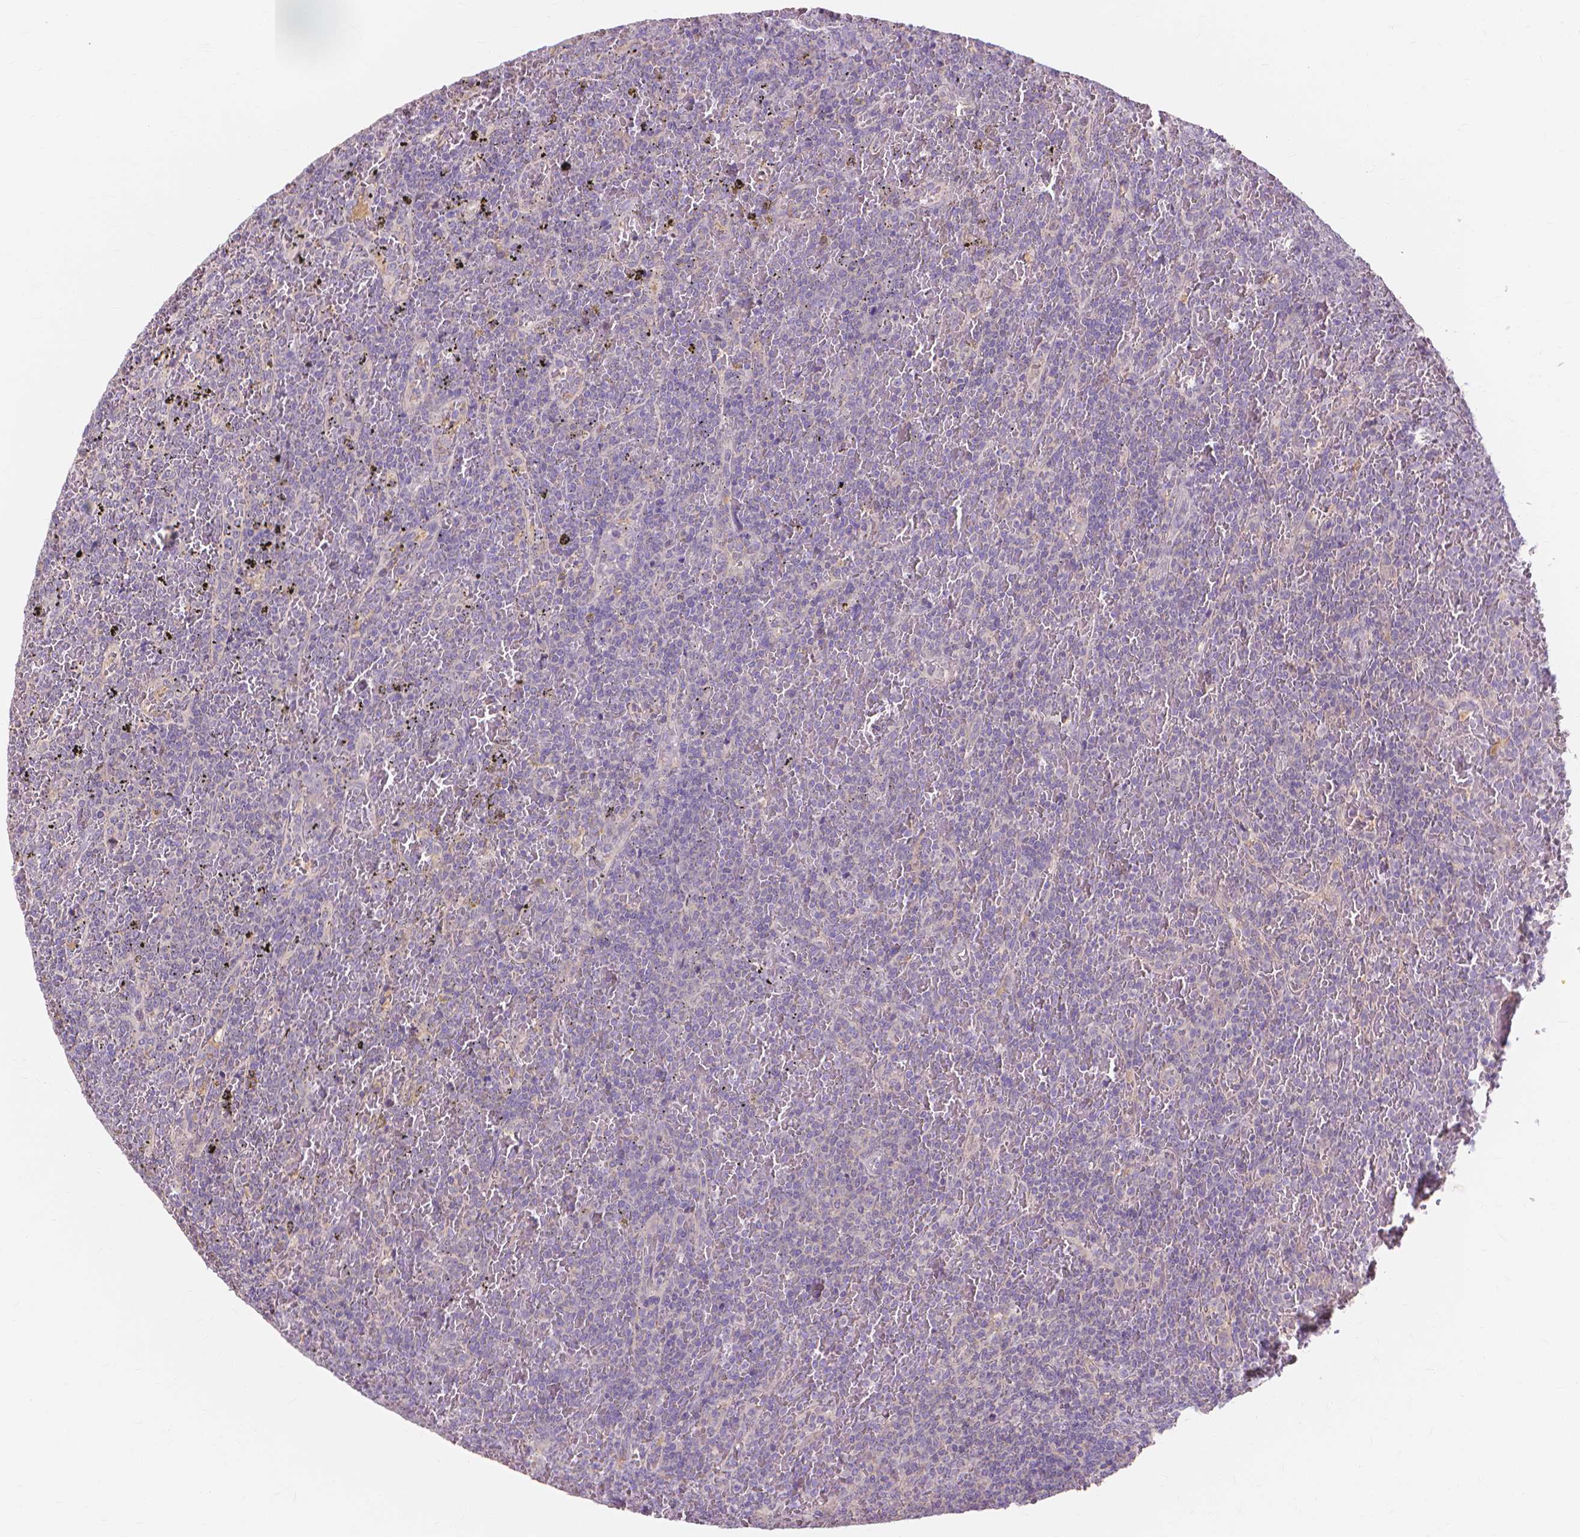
{"staining": {"intensity": "negative", "quantity": "none", "location": "none"}, "tissue": "lymphoma", "cell_type": "Tumor cells", "image_type": "cancer", "snomed": [{"axis": "morphology", "description": "Malignant lymphoma, non-Hodgkin's type, Low grade"}, {"axis": "topography", "description": "Spleen"}], "caption": "Tumor cells are negative for protein expression in human lymphoma.", "gene": "PRDM13", "patient": {"sex": "female", "age": 77}}